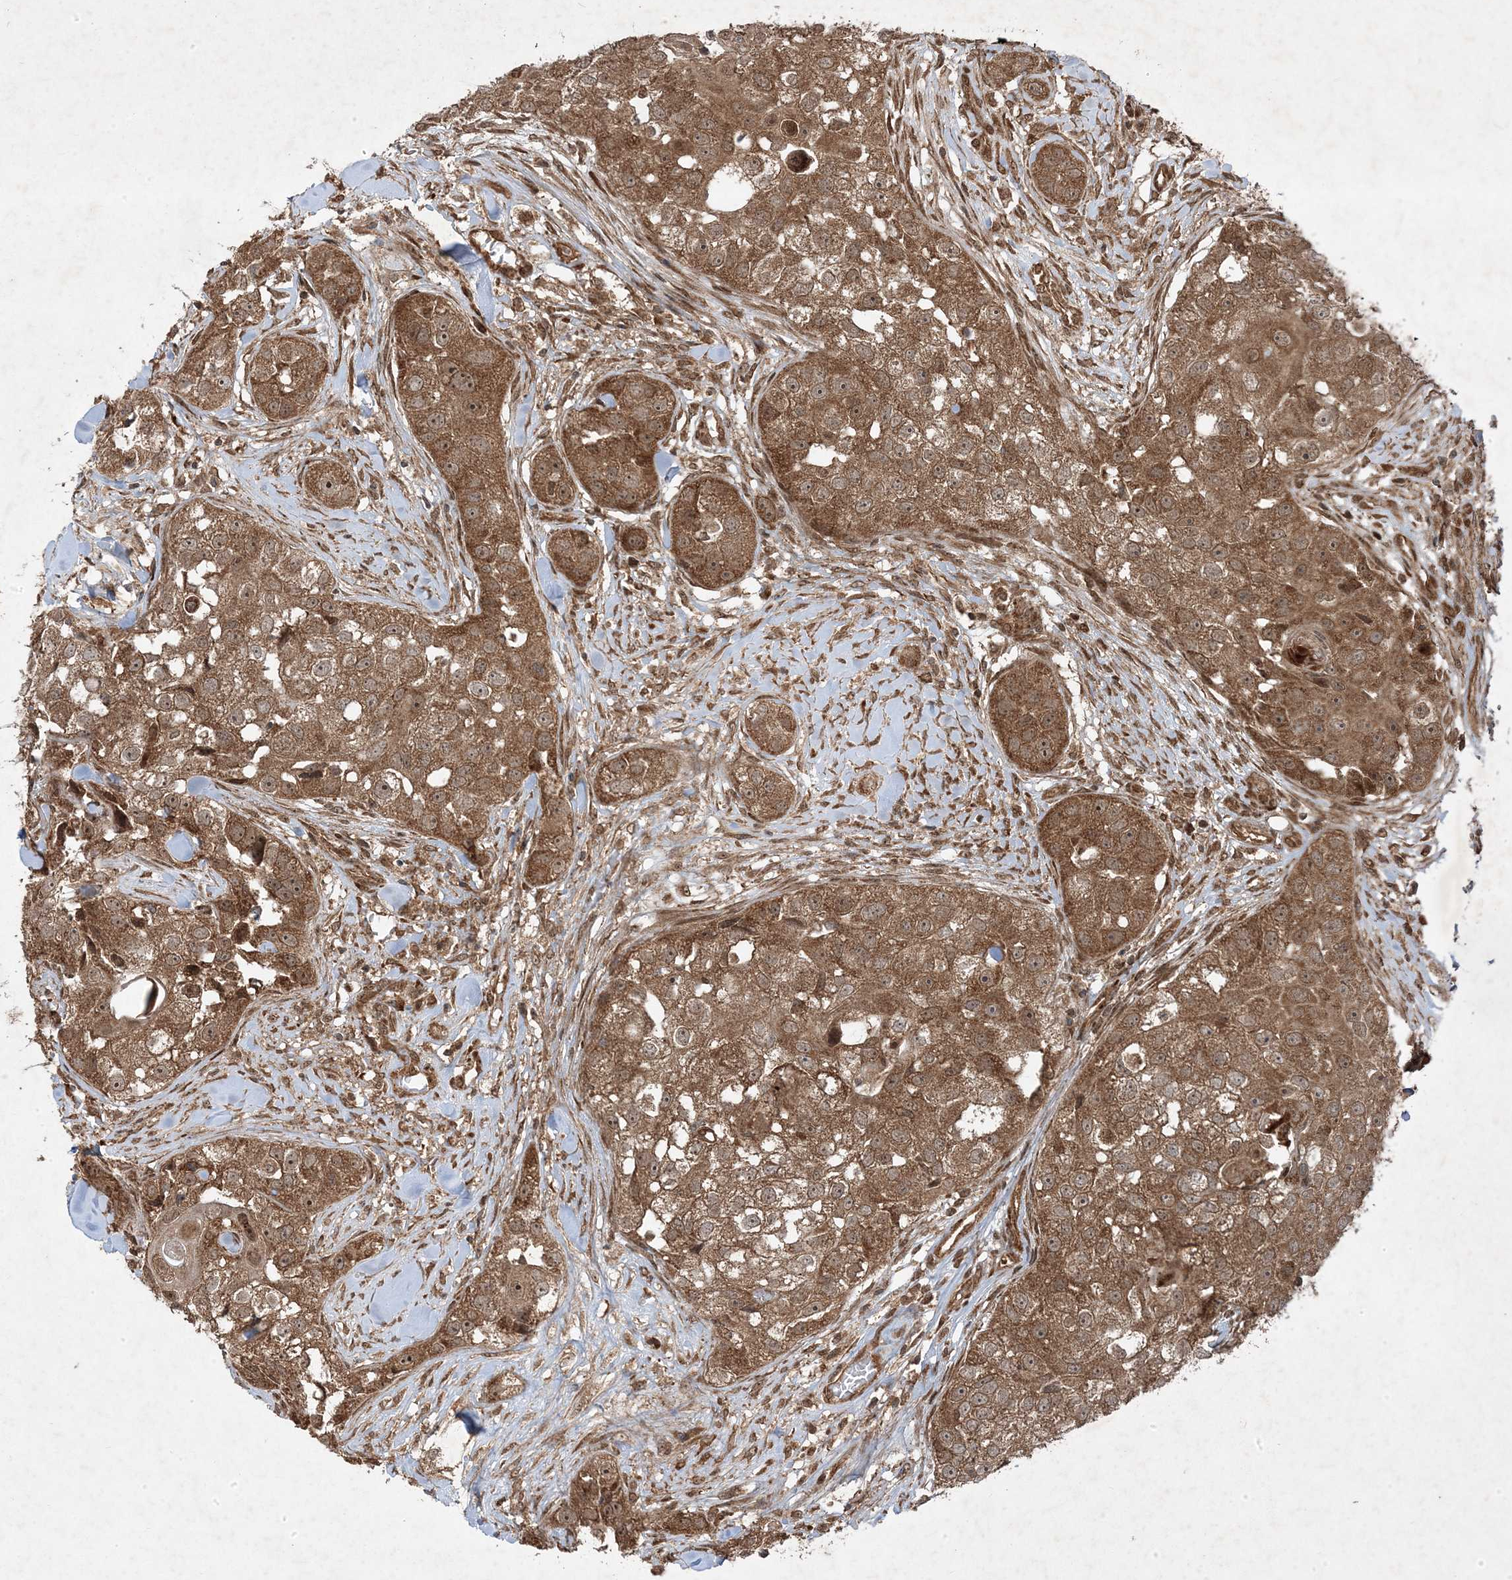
{"staining": {"intensity": "moderate", "quantity": ">75%", "location": "cytoplasmic/membranous,nuclear"}, "tissue": "head and neck cancer", "cell_type": "Tumor cells", "image_type": "cancer", "snomed": [{"axis": "morphology", "description": "Normal tissue, NOS"}, {"axis": "morphology", "description": "Squamous cell carcinoma, NOS"}, {"axis": "topography", "description": "Skeletal muscle"}, {"axis": "topography", "description": "Head-Neck"}], "caption": "Human squamous cell carcinoma (head and neck) stained for a protein (brown) displays moderate cytoplasmic/membranous and nuclear positive staining in approximately >75% of tumor cells.", "gene": "PLEKHM2", "patient": {"sex": "male", "age": 51}}